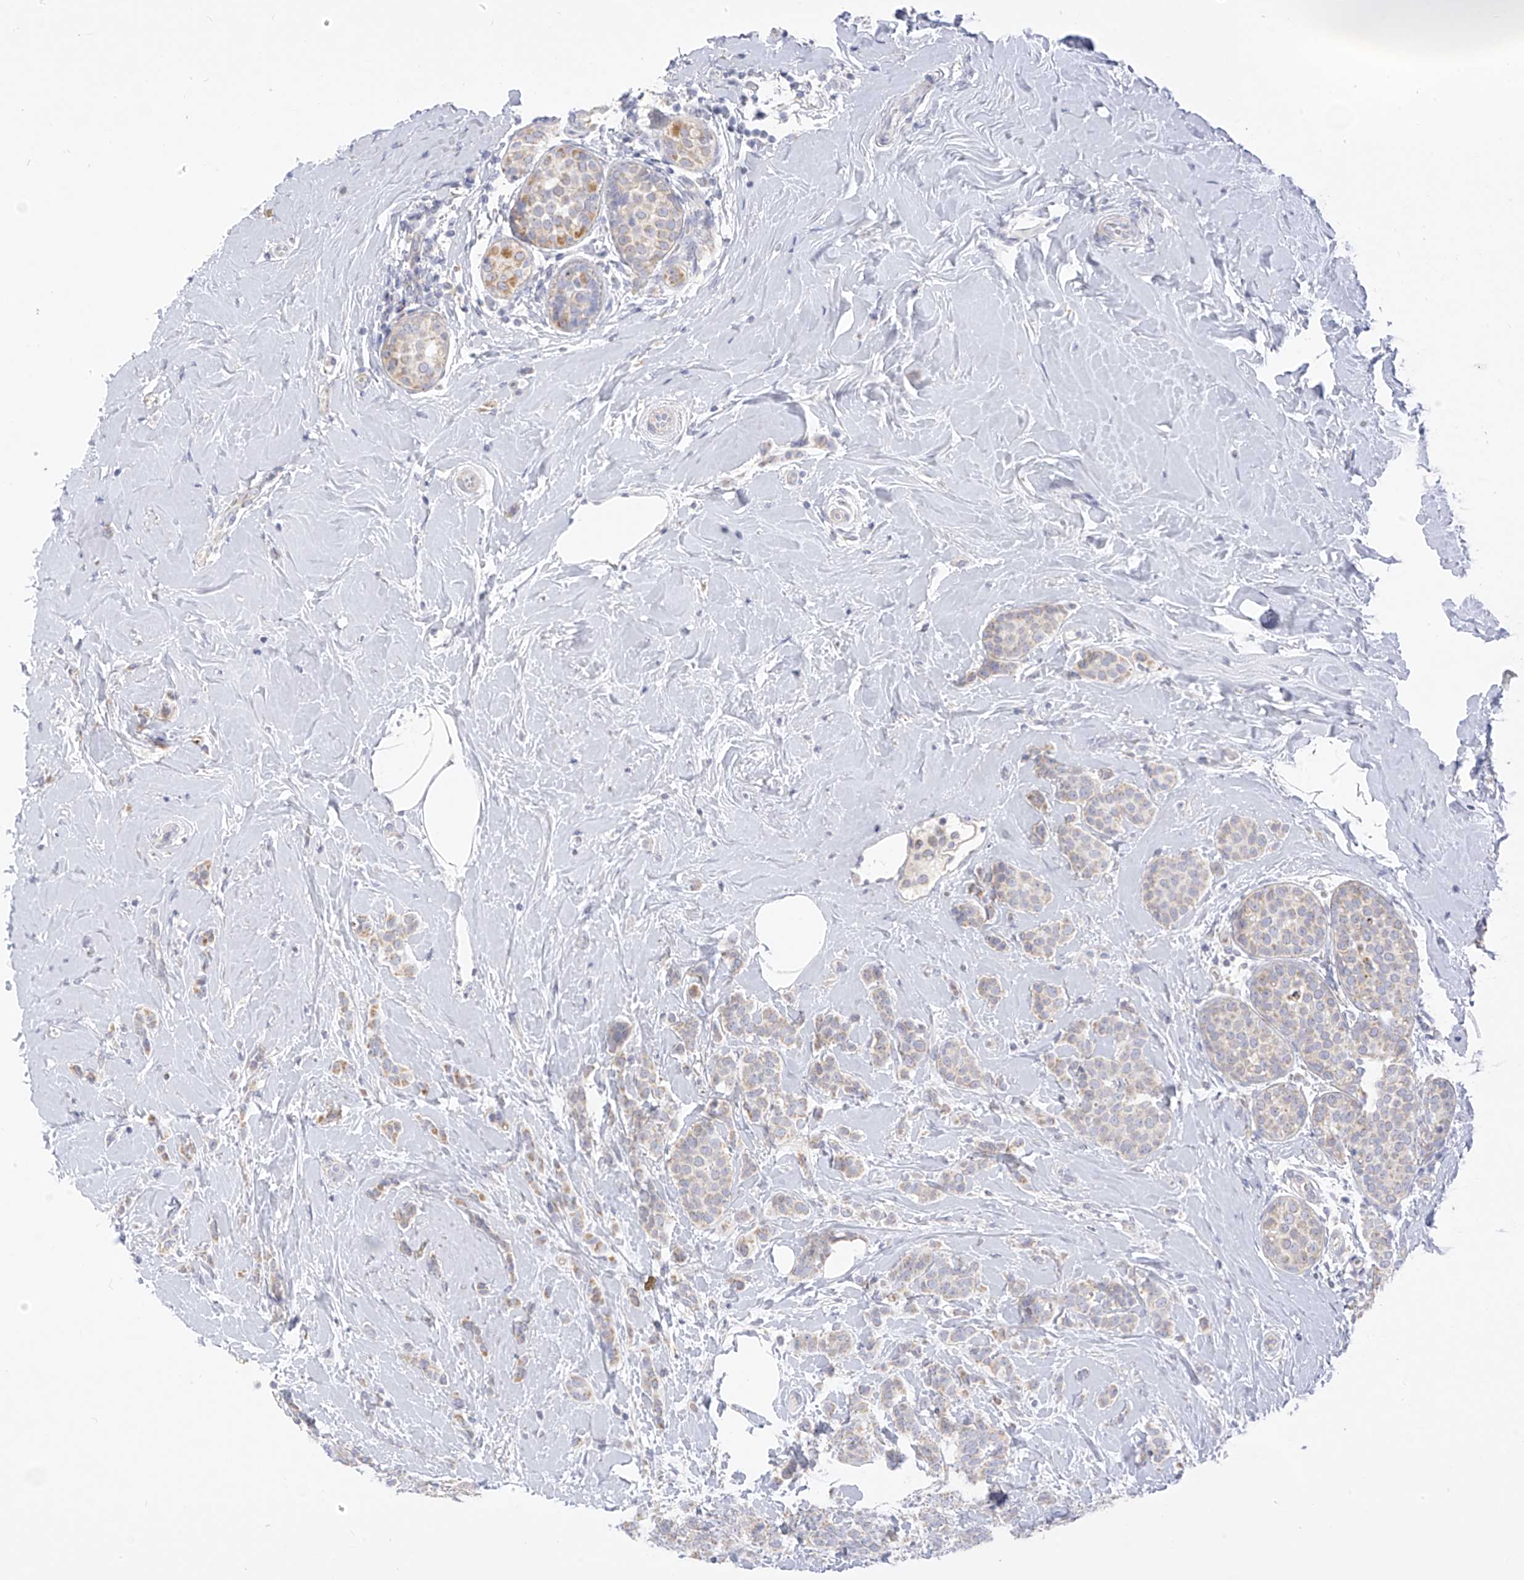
{"staining": {"intensity": "weak", "quantity": "<25%", "location": "cytoplasmic/membranous"}, "tissue": "breast cancer", "cell_type": "Tumor cells", "image_type": "cancer", "snomed": [{"axis": "morphology", "description": "Lobular carcinoma, in situ"}, {"axis": "morphology", "description": "Lobular carcinoma"}, {"axis": "topography", "description": "Breast"}], "caption": "An IHC image of breast cancer is shown. There is no staining in tumor cells of breast cancer.", "gene": "ZNF404", "patient": {"sex": "female", "age": 41}}